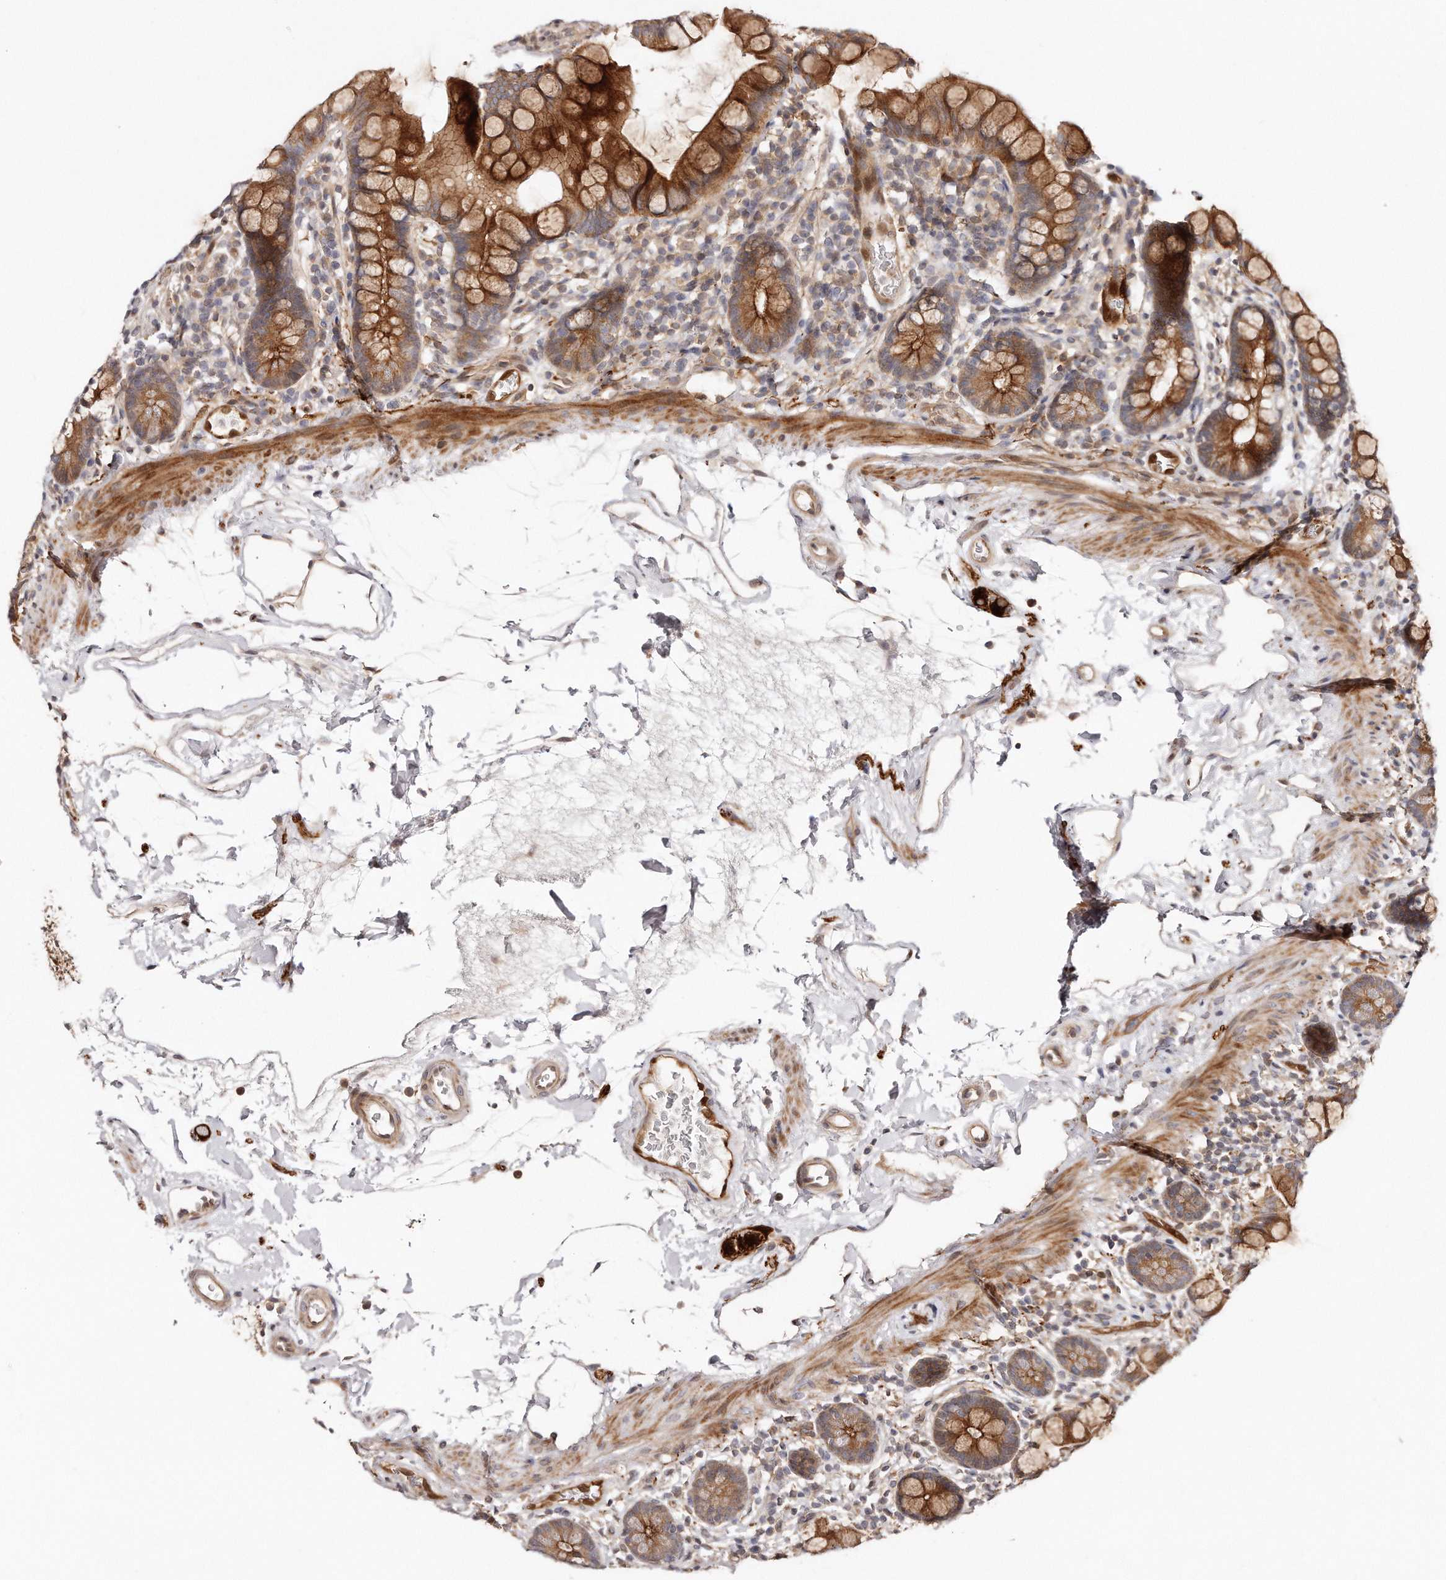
{"staining": {"intensity": "strong", "quantity": "25%-75%", "location": "cytoplasmic/membranous"}, "tissue": "small intestine", "cell_type": "Glandular cells", "image_type": "normal", "snomed": [{"axis": "morphology", "description": "Normal tissue, NOS"}, {"axis": "topography", "description": "Small intestine"}], "caption": "Immunohistochemical staining of normal small intestine reveals high levels of strong cytoplasmic/membranous expression in approximately 25%-75% of glandular cells. The protein of interest is stained brown, and the nuclei are stained in blue (DAB (3,3'-diaminobenzidine) IHC with brightfield microscopy, high magnification).", "gene": "GBP4", "patient": {"sex": "female", "age": 84}}